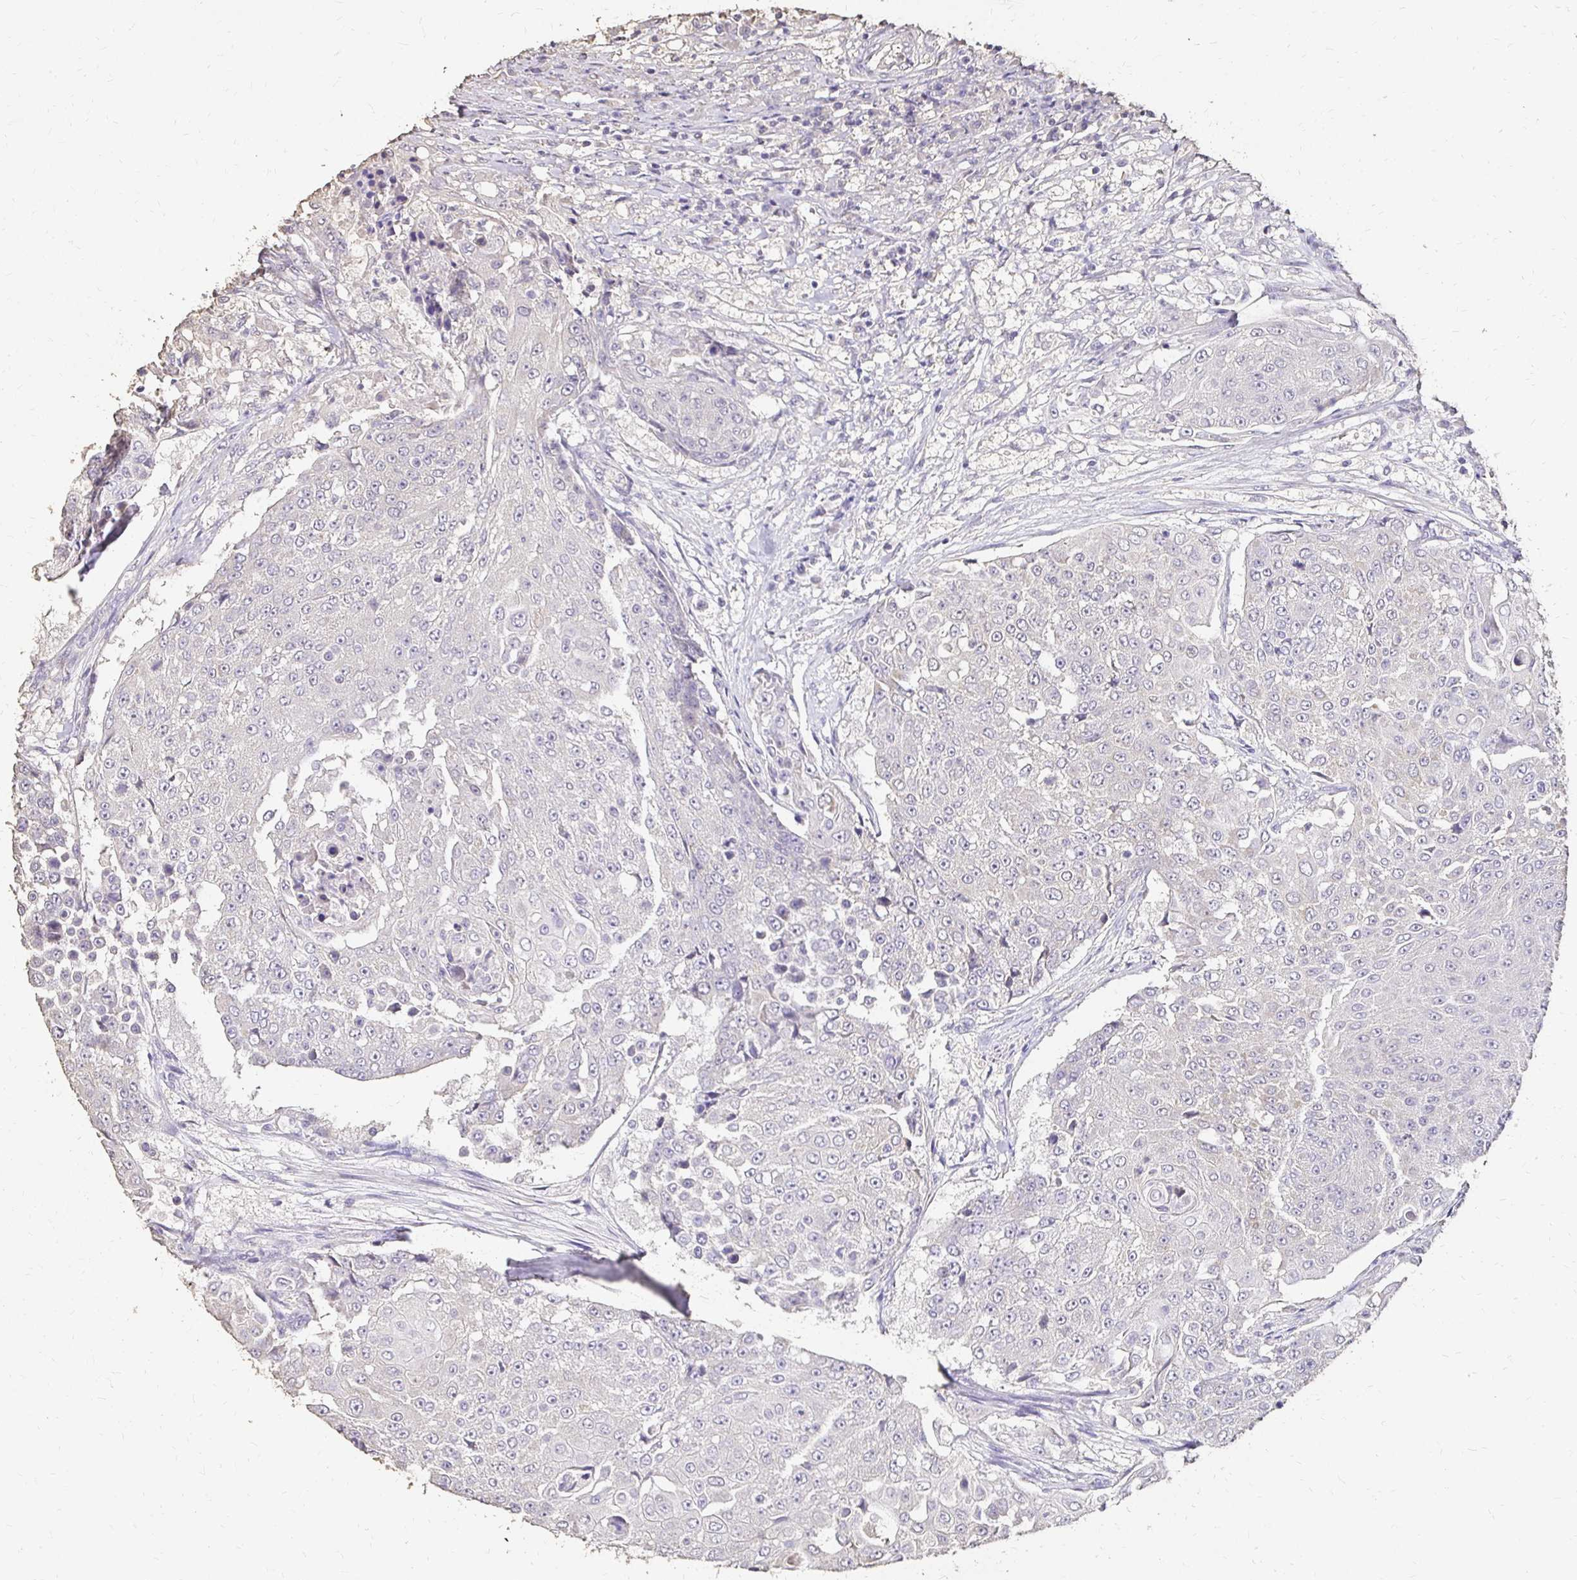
{"staining": {"intensity": "negative", "quantity": "none", "location": "none"}, "tissue": "urothelial cancer", "cell_type": "Tumor cells", "image_type": "cancer", "snomed": [{"axis": "morphology", "description": "Urothelial carcinoma, High grade"}, {"axis": "topography", "description": "Urinary bladder"}], "caption": "Urothelial carcinoma (high-grade) stained for a protein using immunohistochemistry exhibits no positivity tumor cells.", "gene": "UGT1A6", "patient": {"sex": "female", "age": 63}}